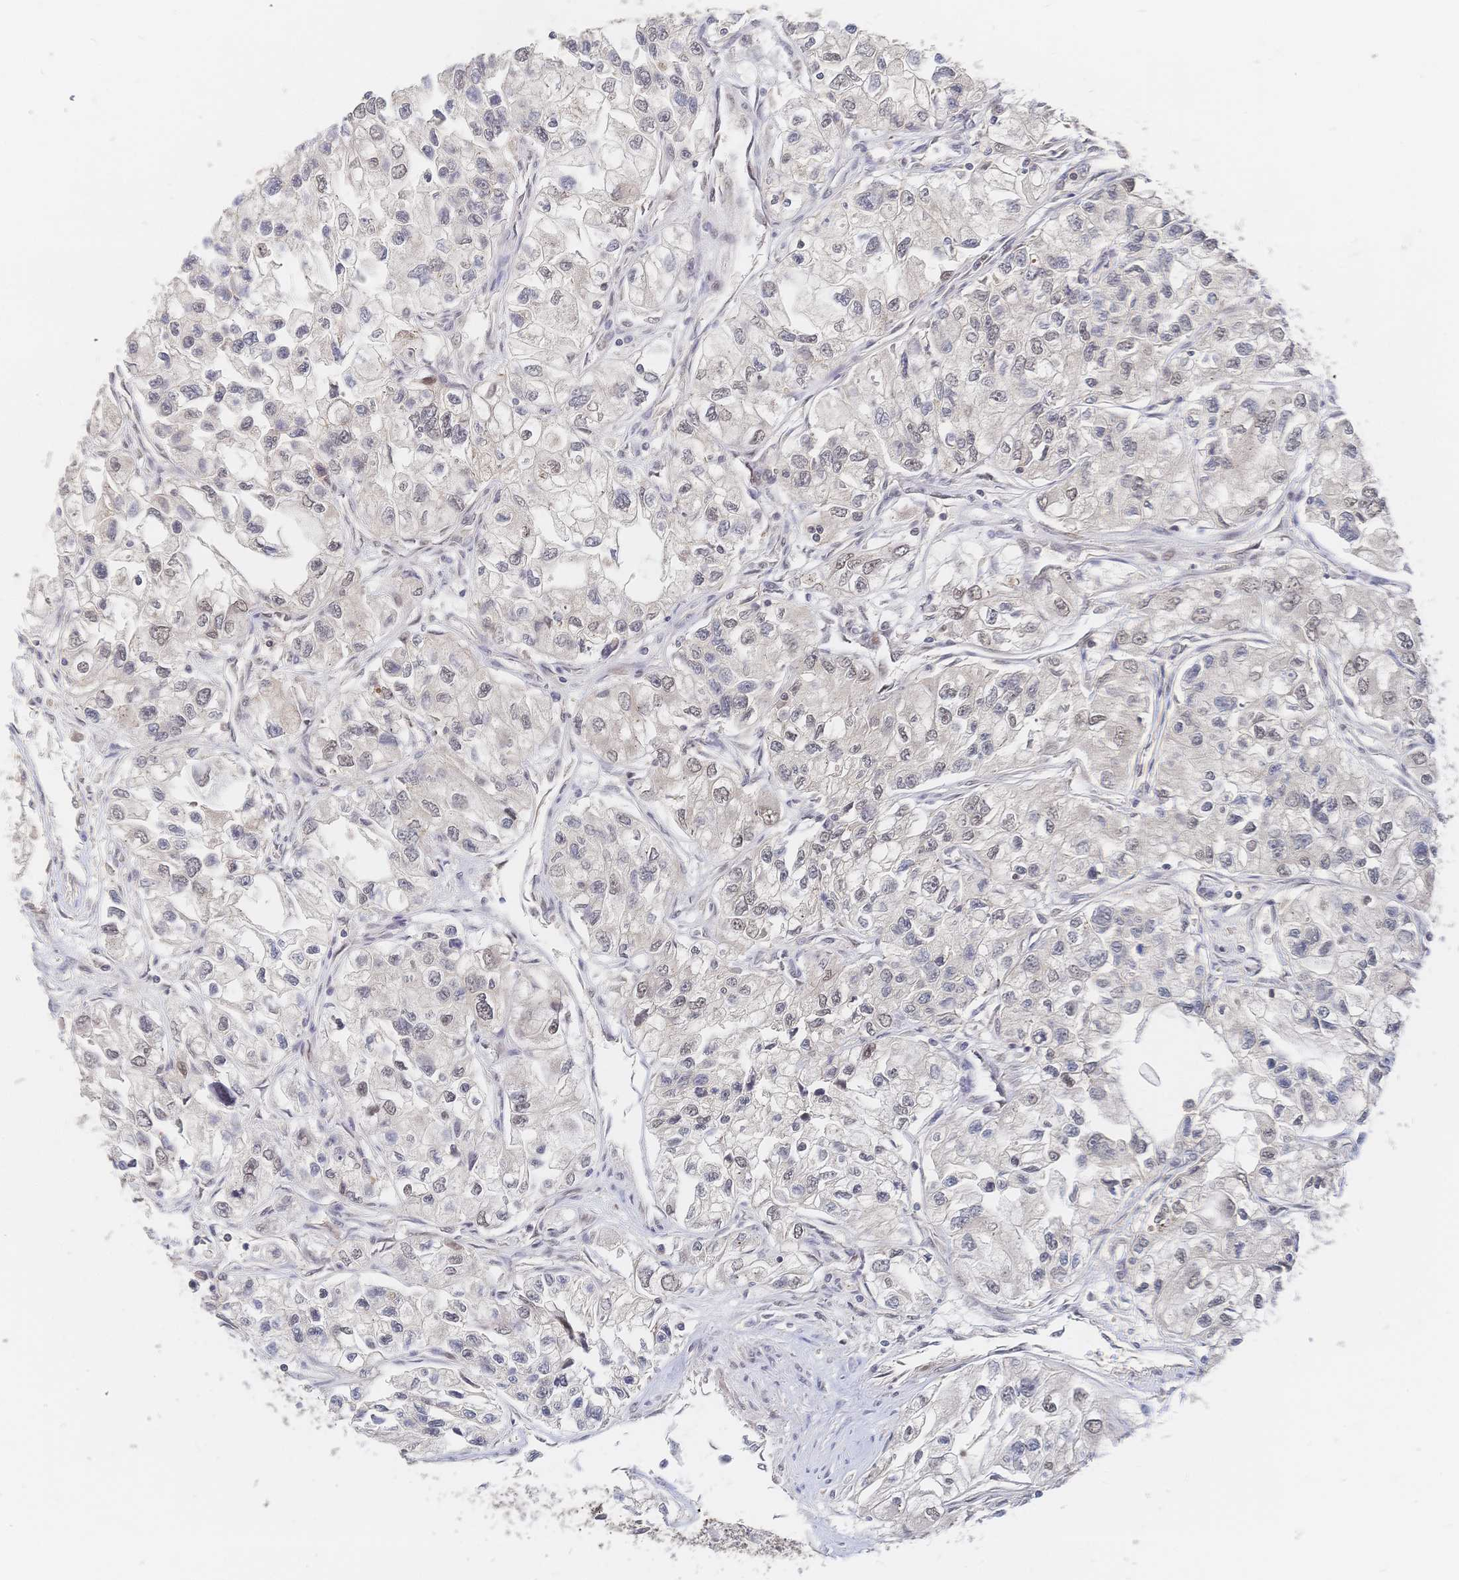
{"staining": {"intensity": "negative", "quantity": "none", "location": "none"}, "tissue": "renal cancer", "cell_type": "Tumor cells", "image_type": "cancer", "snomed": [{"axis": "morphology", "description": "Adenocarcinoma, NOS"}, {"axis": "topography", "description": "Kidney"}], "caption": "This image is of renal cancer stained with immunohistochemistry (IHC) to label a protein in brown with the nuclei are counter-stained blue. There is no positivity in tumor cells.", "gene": "LRP5", "patient": {"sex": "female", "age": 59}}